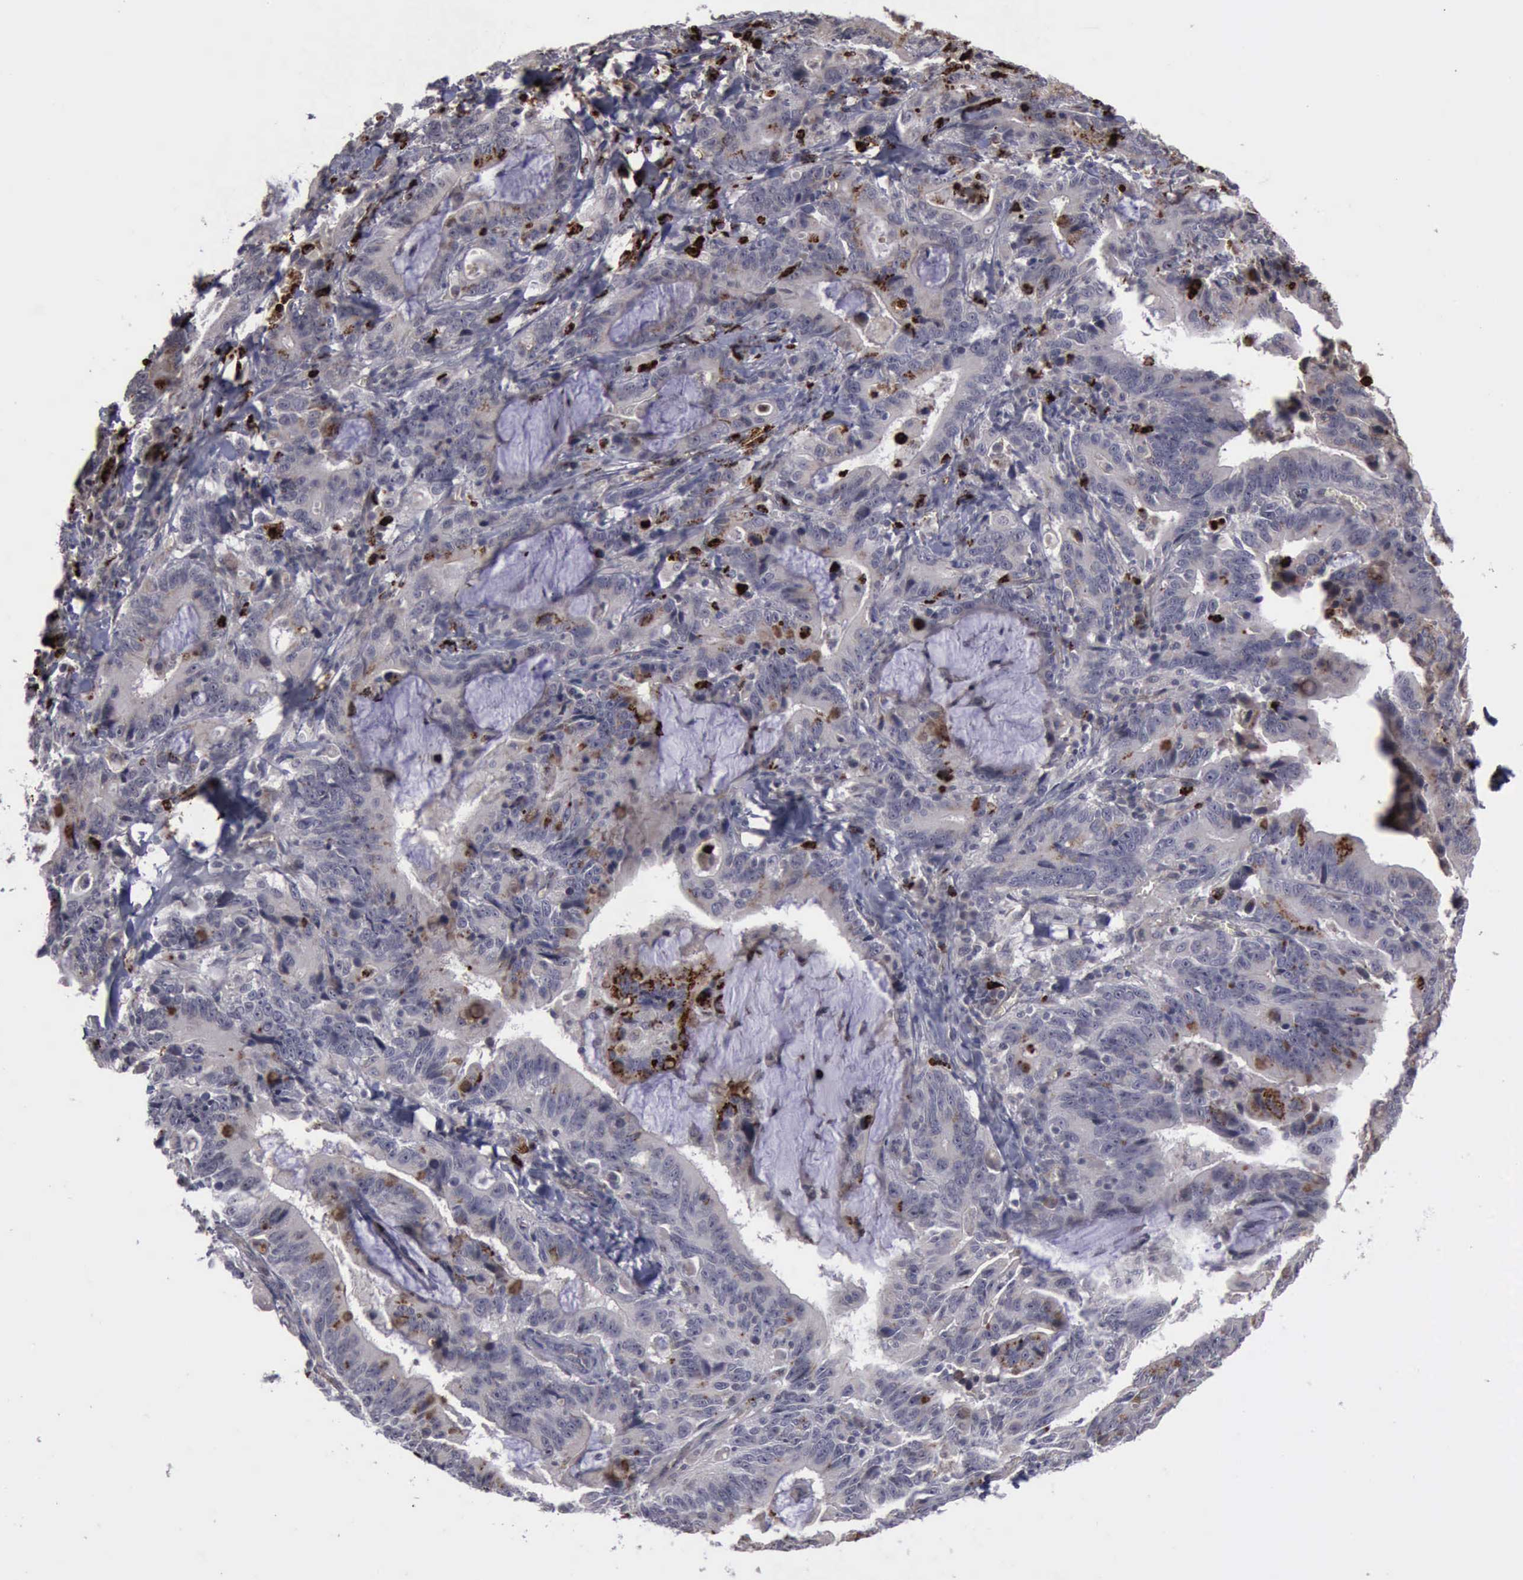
{"staining": {"intensity": "negative", "quantity": "none", "location": "none"}, "tissue": "stomach cancer", "cell_type": "Tumor cells", "image_type": "cancer", "snomed": [{"axis": "morphology", "description": "Adenocarcinoma, NOS"}, {"axis": "topography", "description": "Stomach, upper"}], "caption": "DAB (3,3'-diaminobenzidine) immunohistochemical staining of stomach cancer (adenocarcinoma) displays no significant staining in tumor cells.", "gene": "MMP9", "patient": {"sex": "male", "age": 63}}